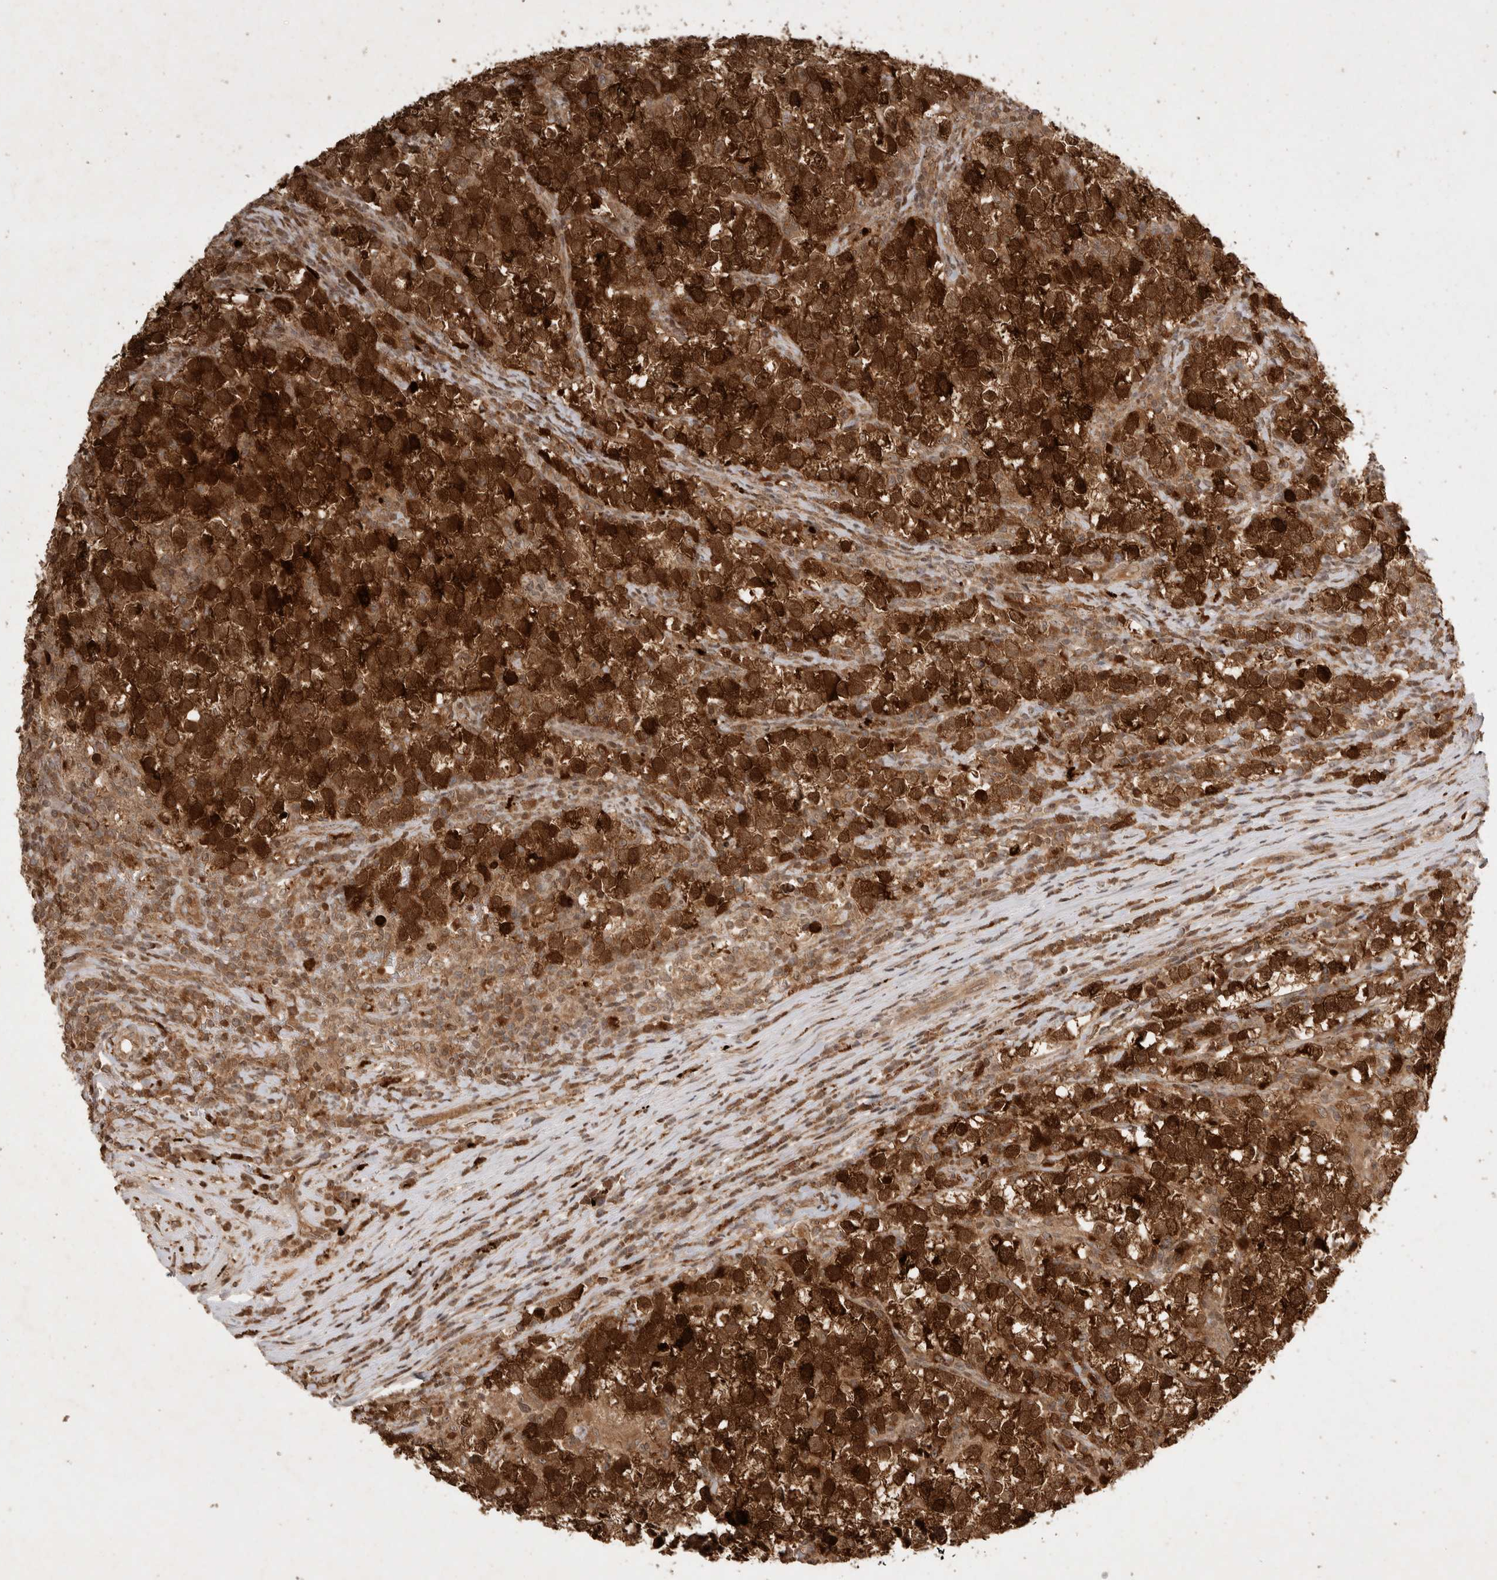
{"staining": {"intensity": "strong", "quantity": ">75%", "location": "cytoplasmic/membranous"}, "tissue": "testis cancer", "cell_type": "Tumor cells", "image_type": "cancer", "snomed": [{"axis": "morphology", "description": "Normal tissue, NOS"}, {"axis": "morphology", "description": "Seminoma, NOS"}, {"axis": "topography", "description": "Testis"}], "caption": "Seminoma (testis) stained with DAB immunohistochemistry (IHC) shows high levels of strong cytoplasmic/membranous expression in approximately >75% of tumor cells.", "gene": "FAM221A", "patient": {"sex": "male", "age": 43}}